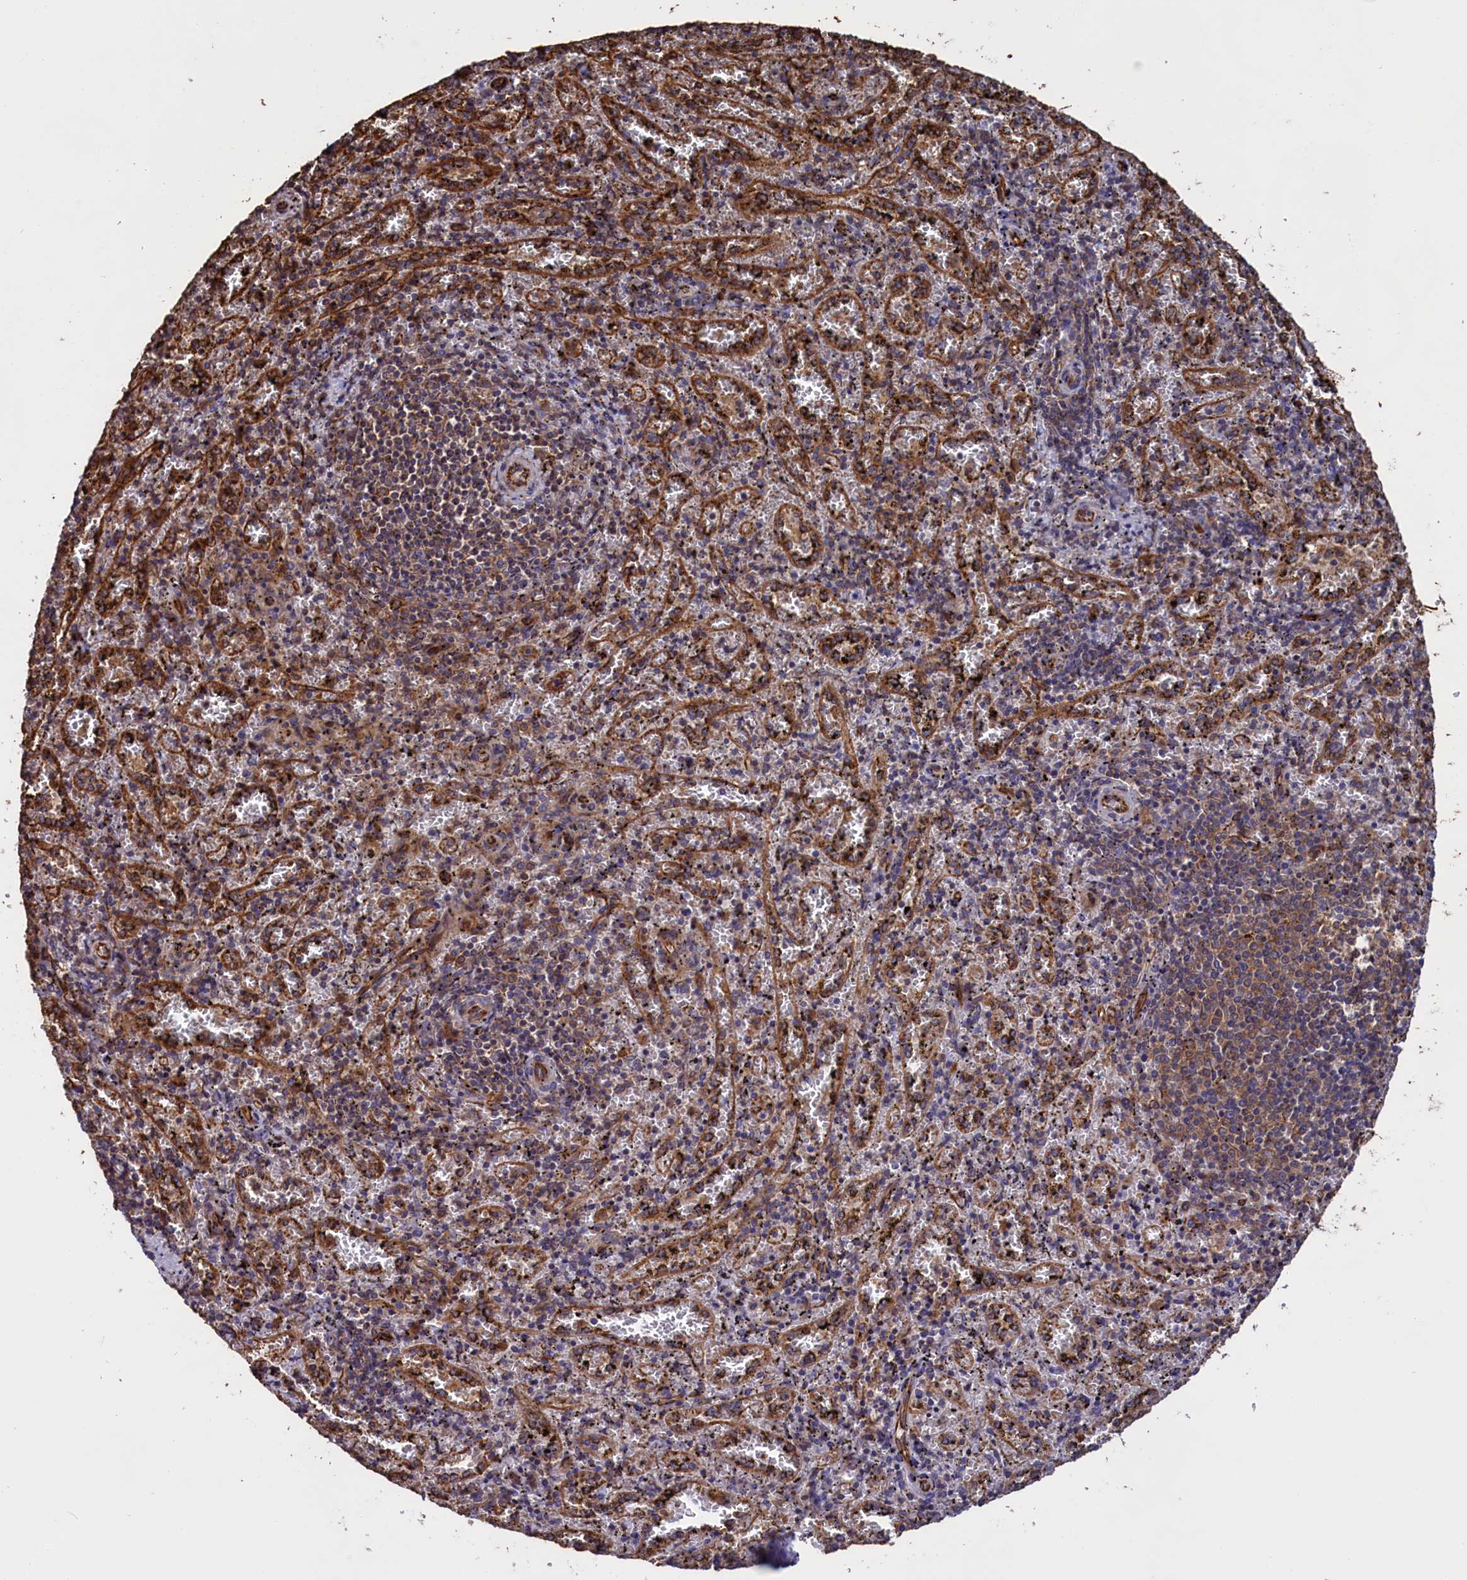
{"staining": {"intensity": "moderate", "quantity": "<25%", "location": "cytoplasmic/membranous"}, "tissue": "spleen", "cell_type": "Cells in red pulp", "image_type": "normal", "snomed": [{"axis": "morphology", "description": "Normal tissue, NOS"}, {"axis": "topography", "description": "Spleen"}], "caption": "Brown immunohistochemical staining in normal spleen shows moderate cytoplasmic/membranous staining in approximately <25% of cells in red pulp.", "gene": "CCDC124", "patient": {"sex": "male", "age": 11}}